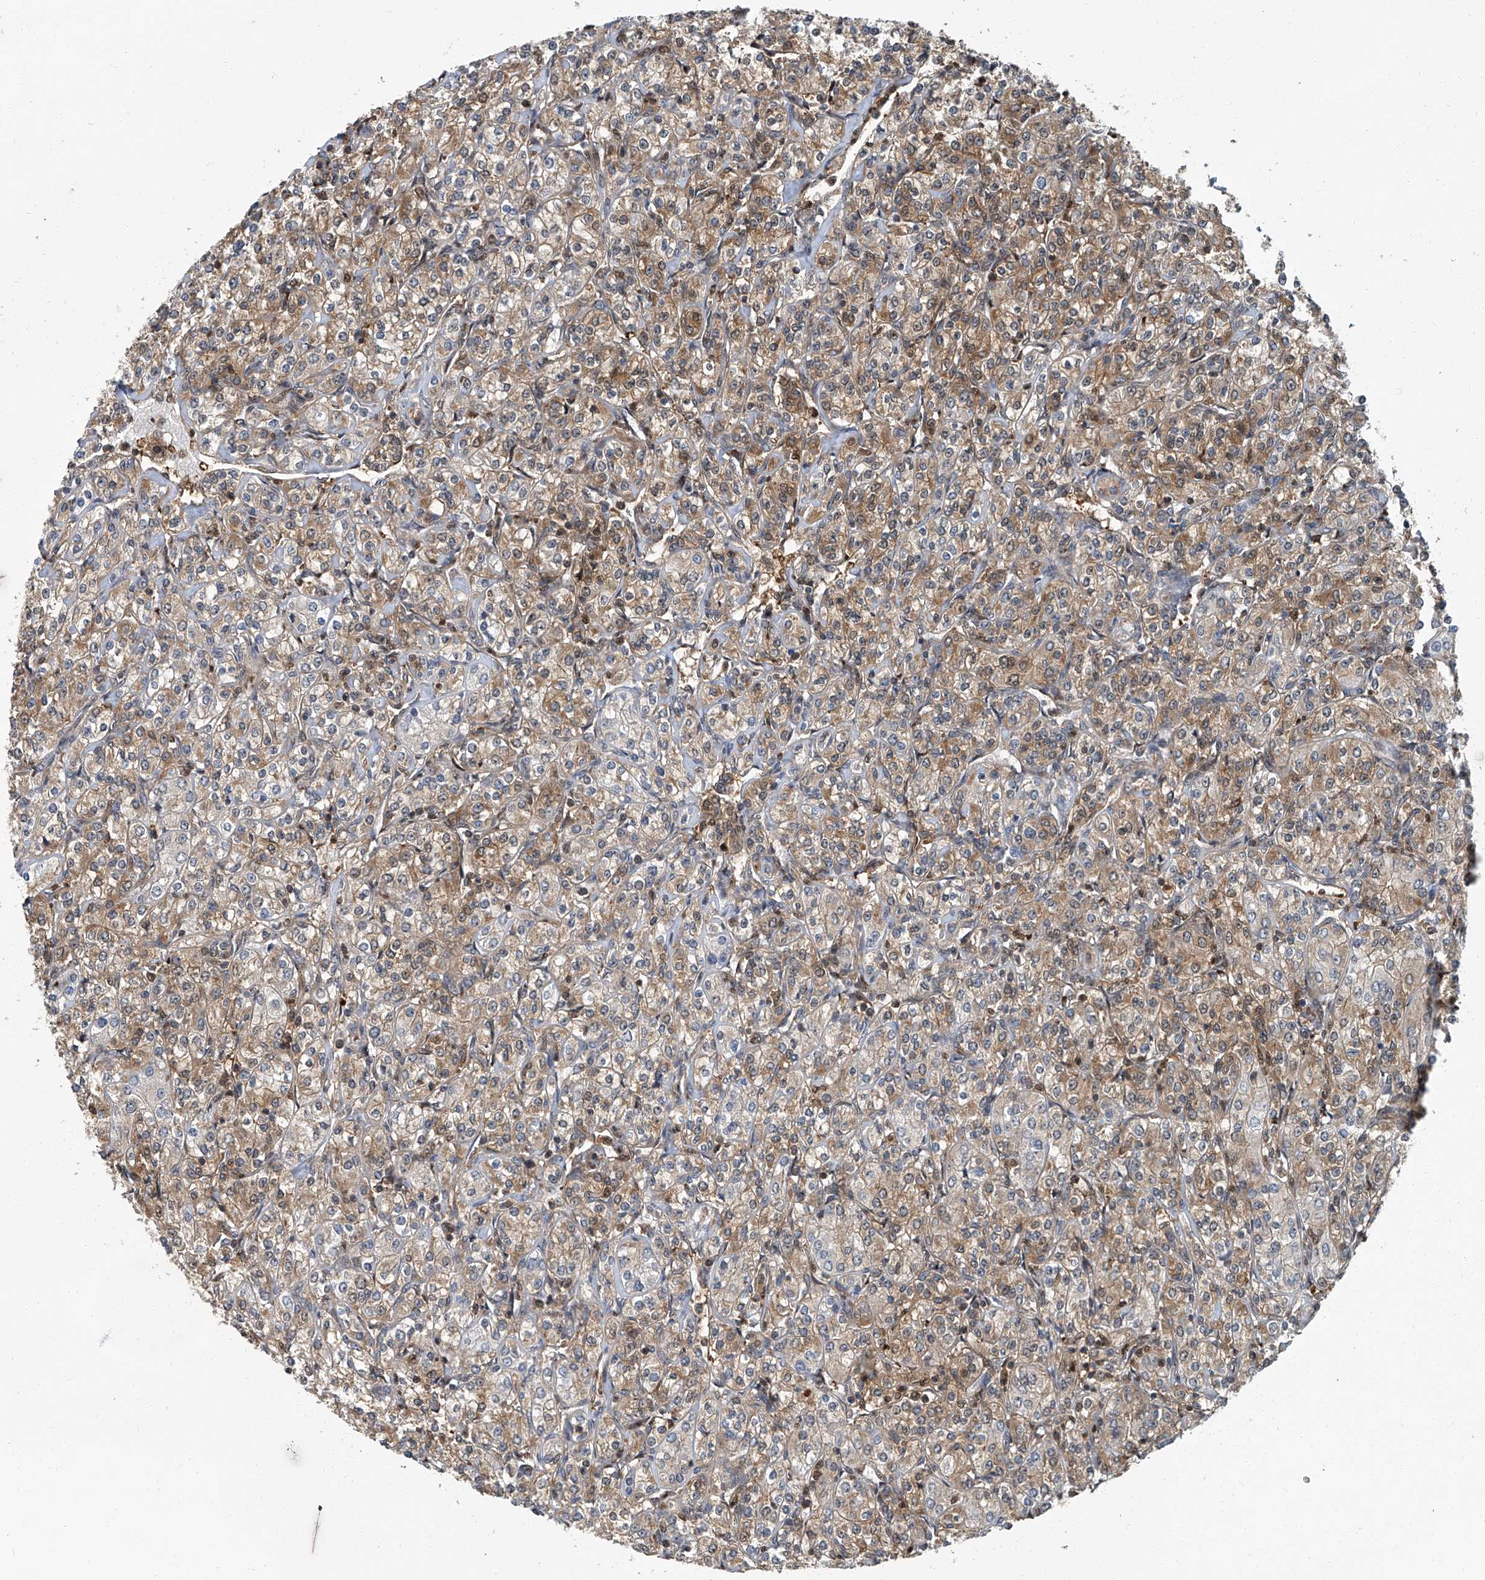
{"staining": {"intensity": "moderate", "quantity": ">75%", "location": "cytoplasmic/membranous,nuclear"}, "tissue": "renal cancer", "cell_type": "Tumor cells", "image_type": "cancer", "snomed": [{"axis": "morphology", "description": "Adenocarcinoma, NOS"}, {"axis": "topography", "description": "Kidney"}], "caption": "A brown stain highlights moderate cytoplasmic/membranous and nuclear positivity of a protein in human renal cancer (adenocarcinoma) tumor cells.", "gene": "PSMB10", "patient": {"sex": "male", "age": 77}}